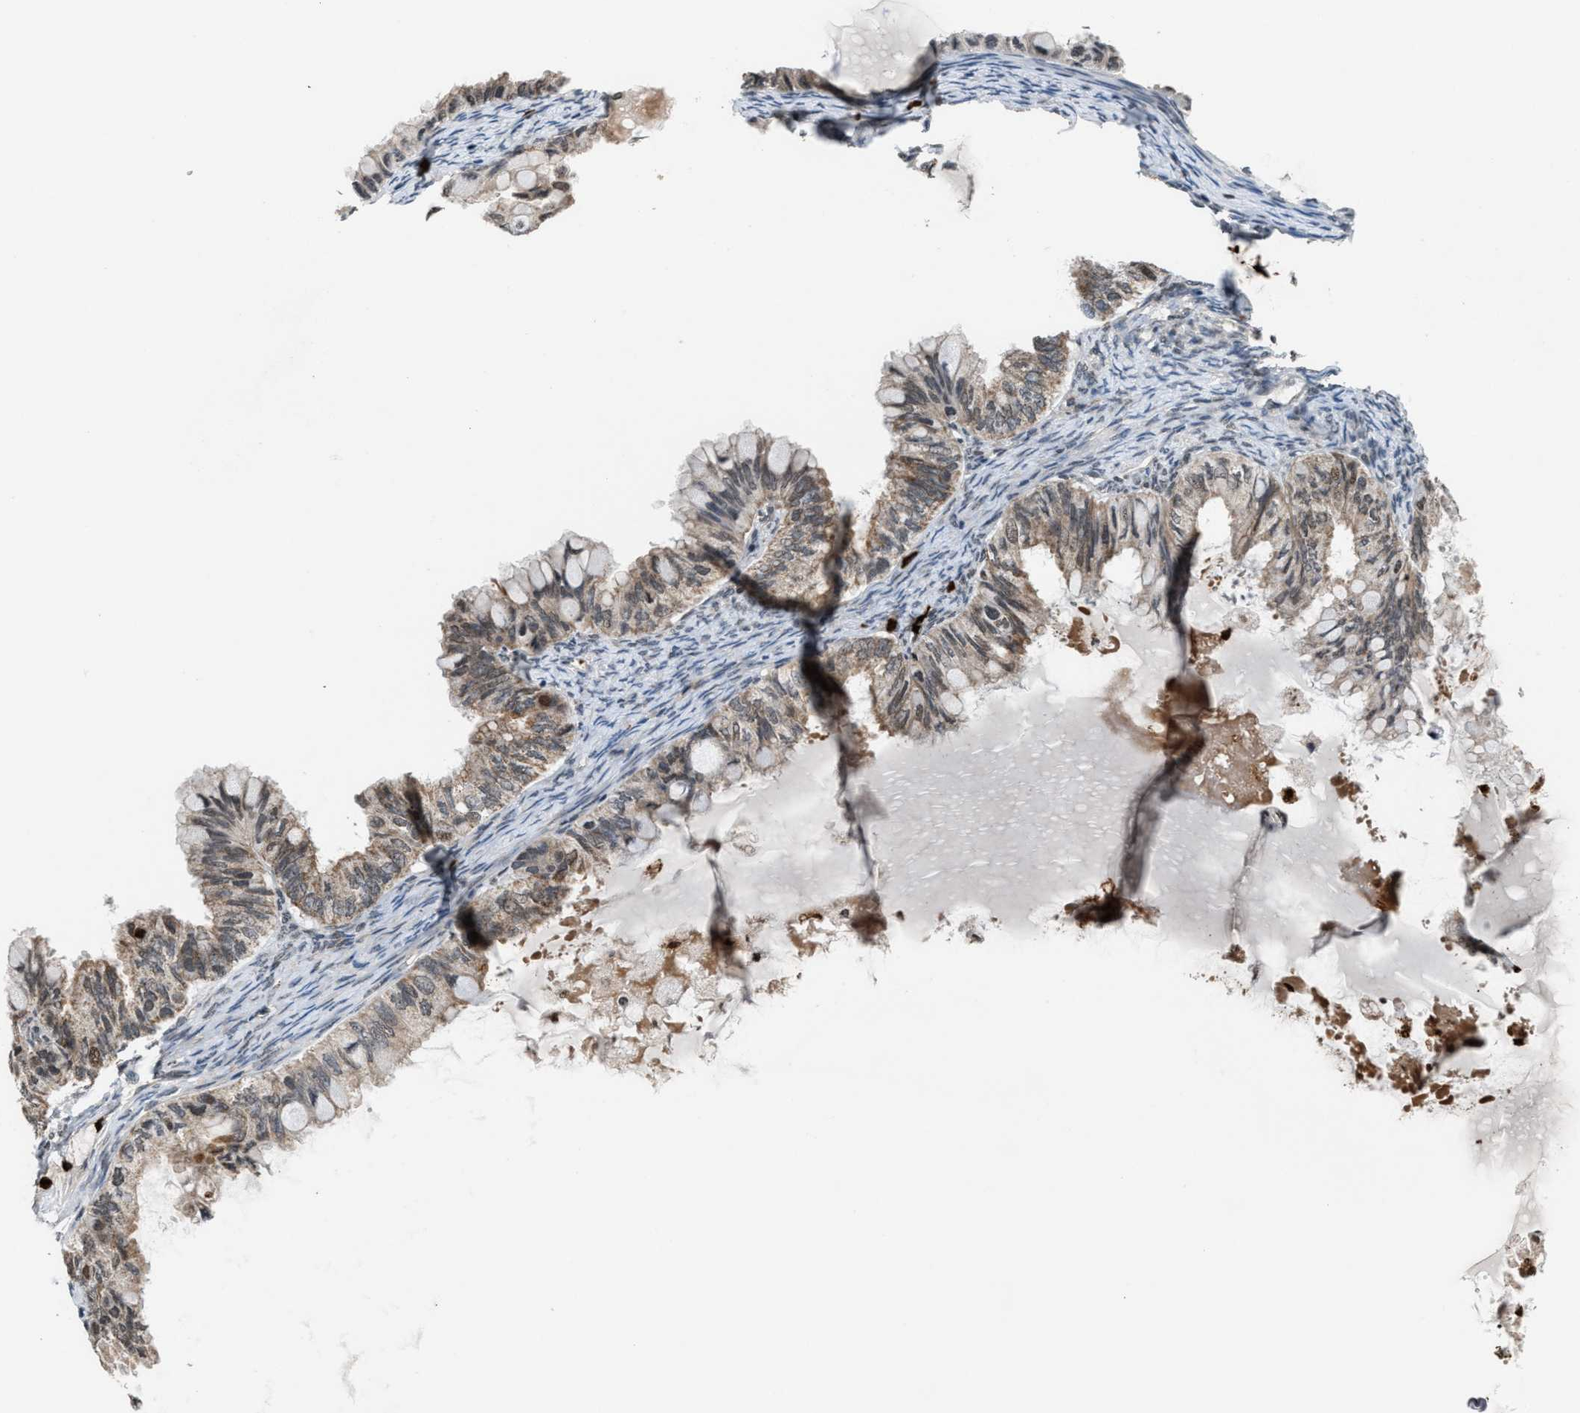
{"staining": {"intensity": "weak", "quantity": ">75%", "location": "cytoplasmic/membranous"}, "tissue": "ovarian cancer", "cell_type": "Tumor cells", "image_type": "cancer", "snomed": [{"axis": "morphology", "description": "Cystadenocarcinoma, mucinous, NOS"}, {"axis": "topography", "description": "Ovary"}], "caption": "Immunohistochemical staining of human ovarian cancer (mucinous cystadenocarcinoma) displays low levels of weak cytoplasmic/membranous positivity in approximately >75% of tumor cells.", "gene": "PRUNE2", "patient": {"sex": "female", "age": 80}}